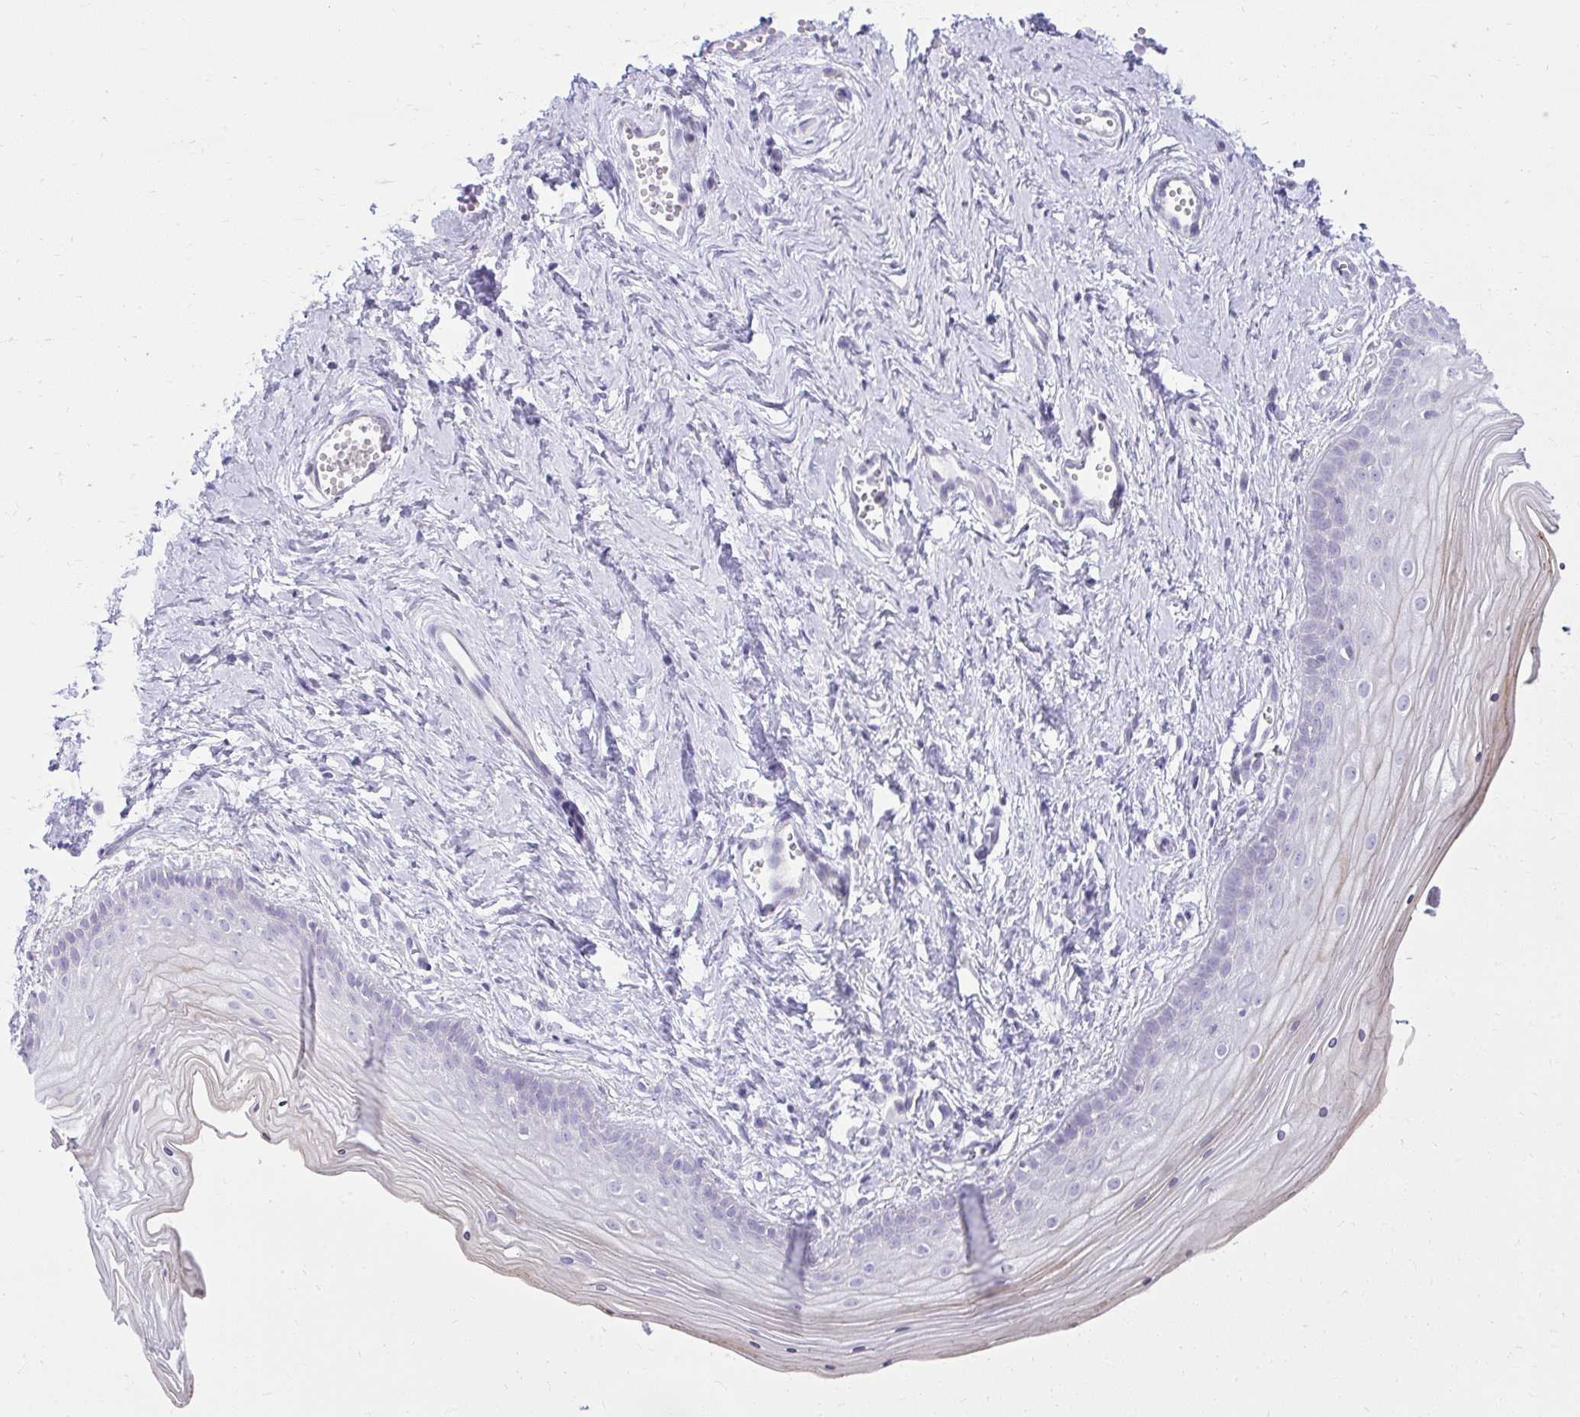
{"staining": {"intensity": "negative", "quantity": "none", "location": "none"}, "tissue": "vagina", "cell_type": "Squamous epithelial cells", "image_type": "normal", "snomed": [{"axis": "morphology", "description": "Normal tissue, NOS"}, {"axis": "topography", "description": "Vagina"}], "caption": "This is an immunohistochemistry micrograph of normal vagina. There is no positivity in squamous epithelial cells.", "gene": "PRAP1", "patient": {"sex": "female", "age": 38}}